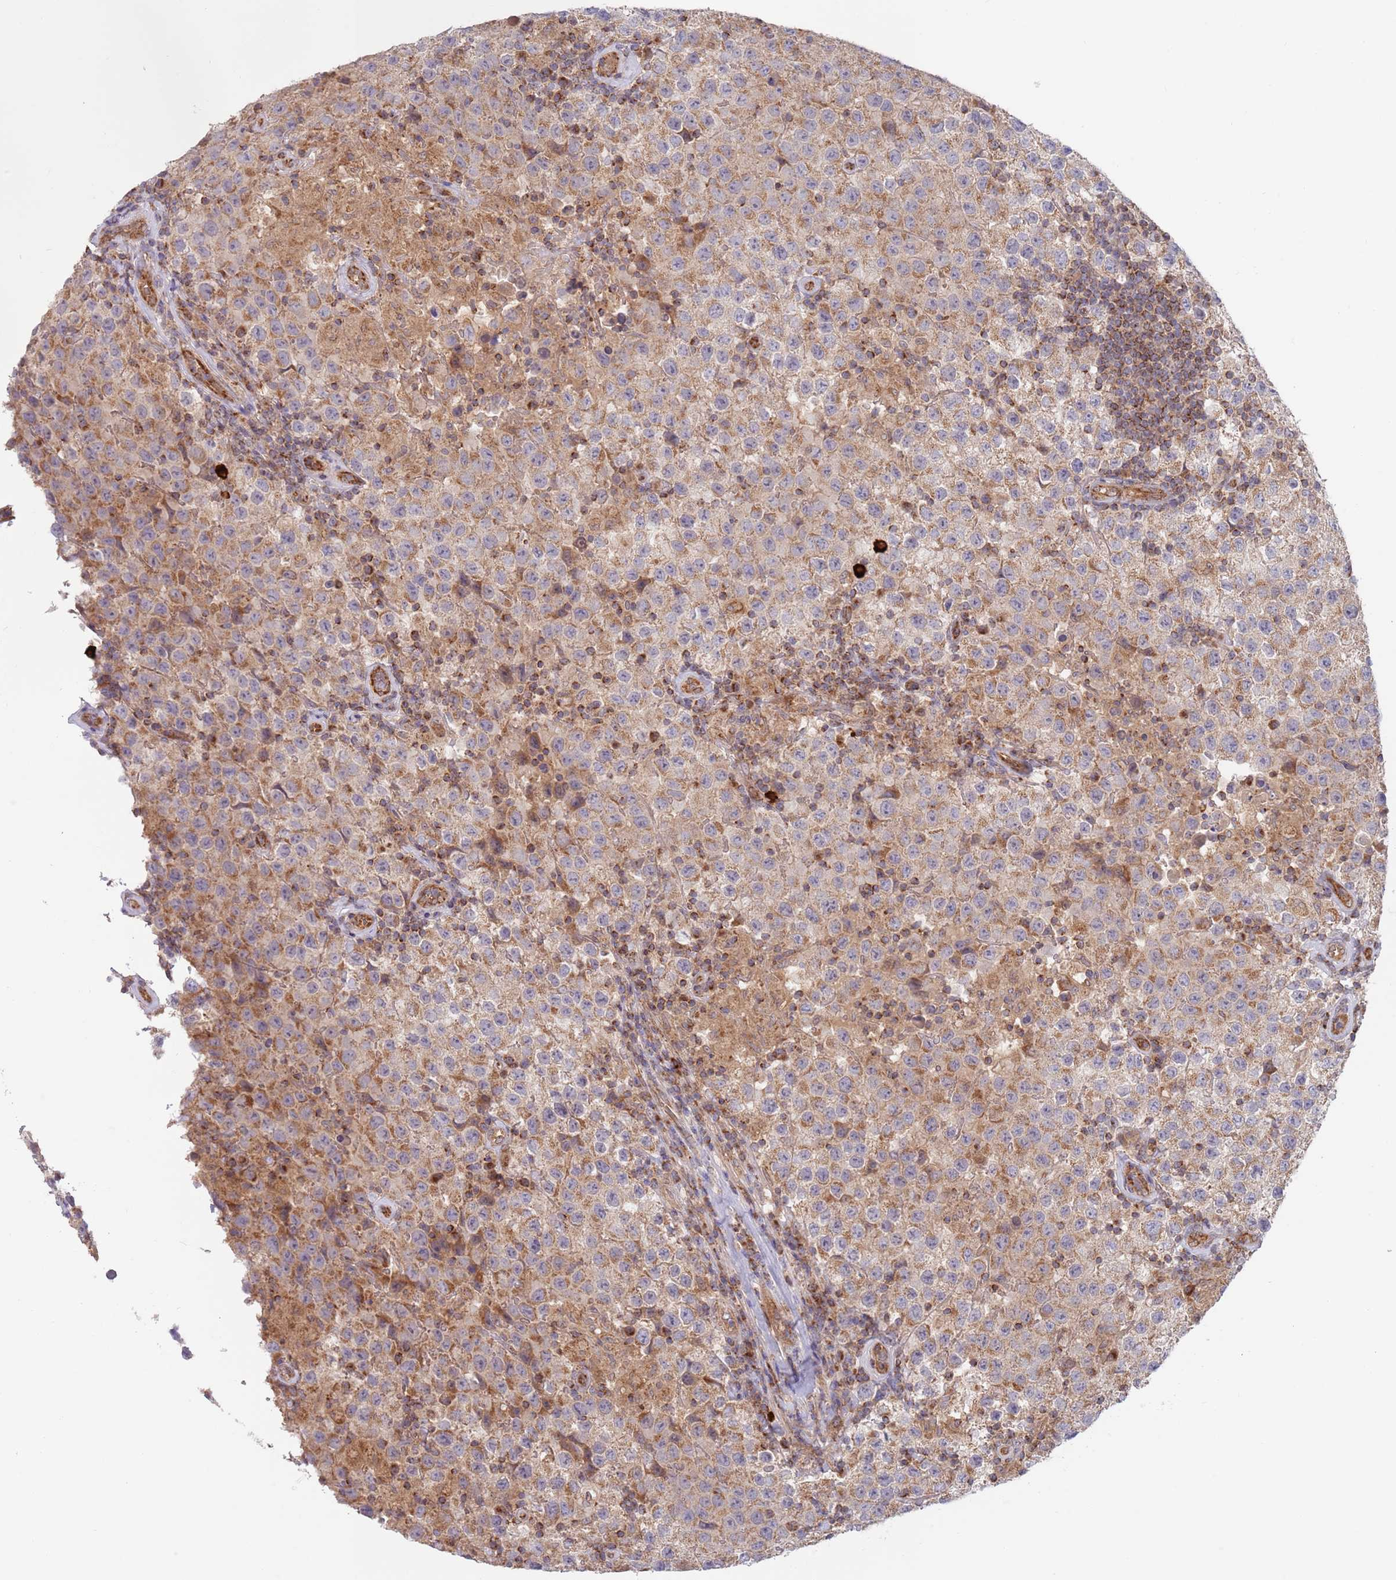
{"staining": {"intensity": "weak", "quantity": "25%-75%", "location": "cytoplasmic/membranous"}, "tissue": "testis cancer", "cell_type": "Tumor cells", "image_type": "cancer", "snomed": [{"axis": "morphology", "description": "Seminoma, NOS"}, {"axis": "morphology", "description": "Carcinoma, Embryonal, NOS"}, {"axis": "topography", "description": "Testis"}], "caption": "DAB (3,3'-diaminobenzidine) immunohistochemical staining of human testis cancer (embryonal carcinoma) reveals weak cytoplasmic/membranous protein expression in about 25%-75% of tumor cells.", "gene": "GUK1", "patient": {"sex": "male", "age": 41}}